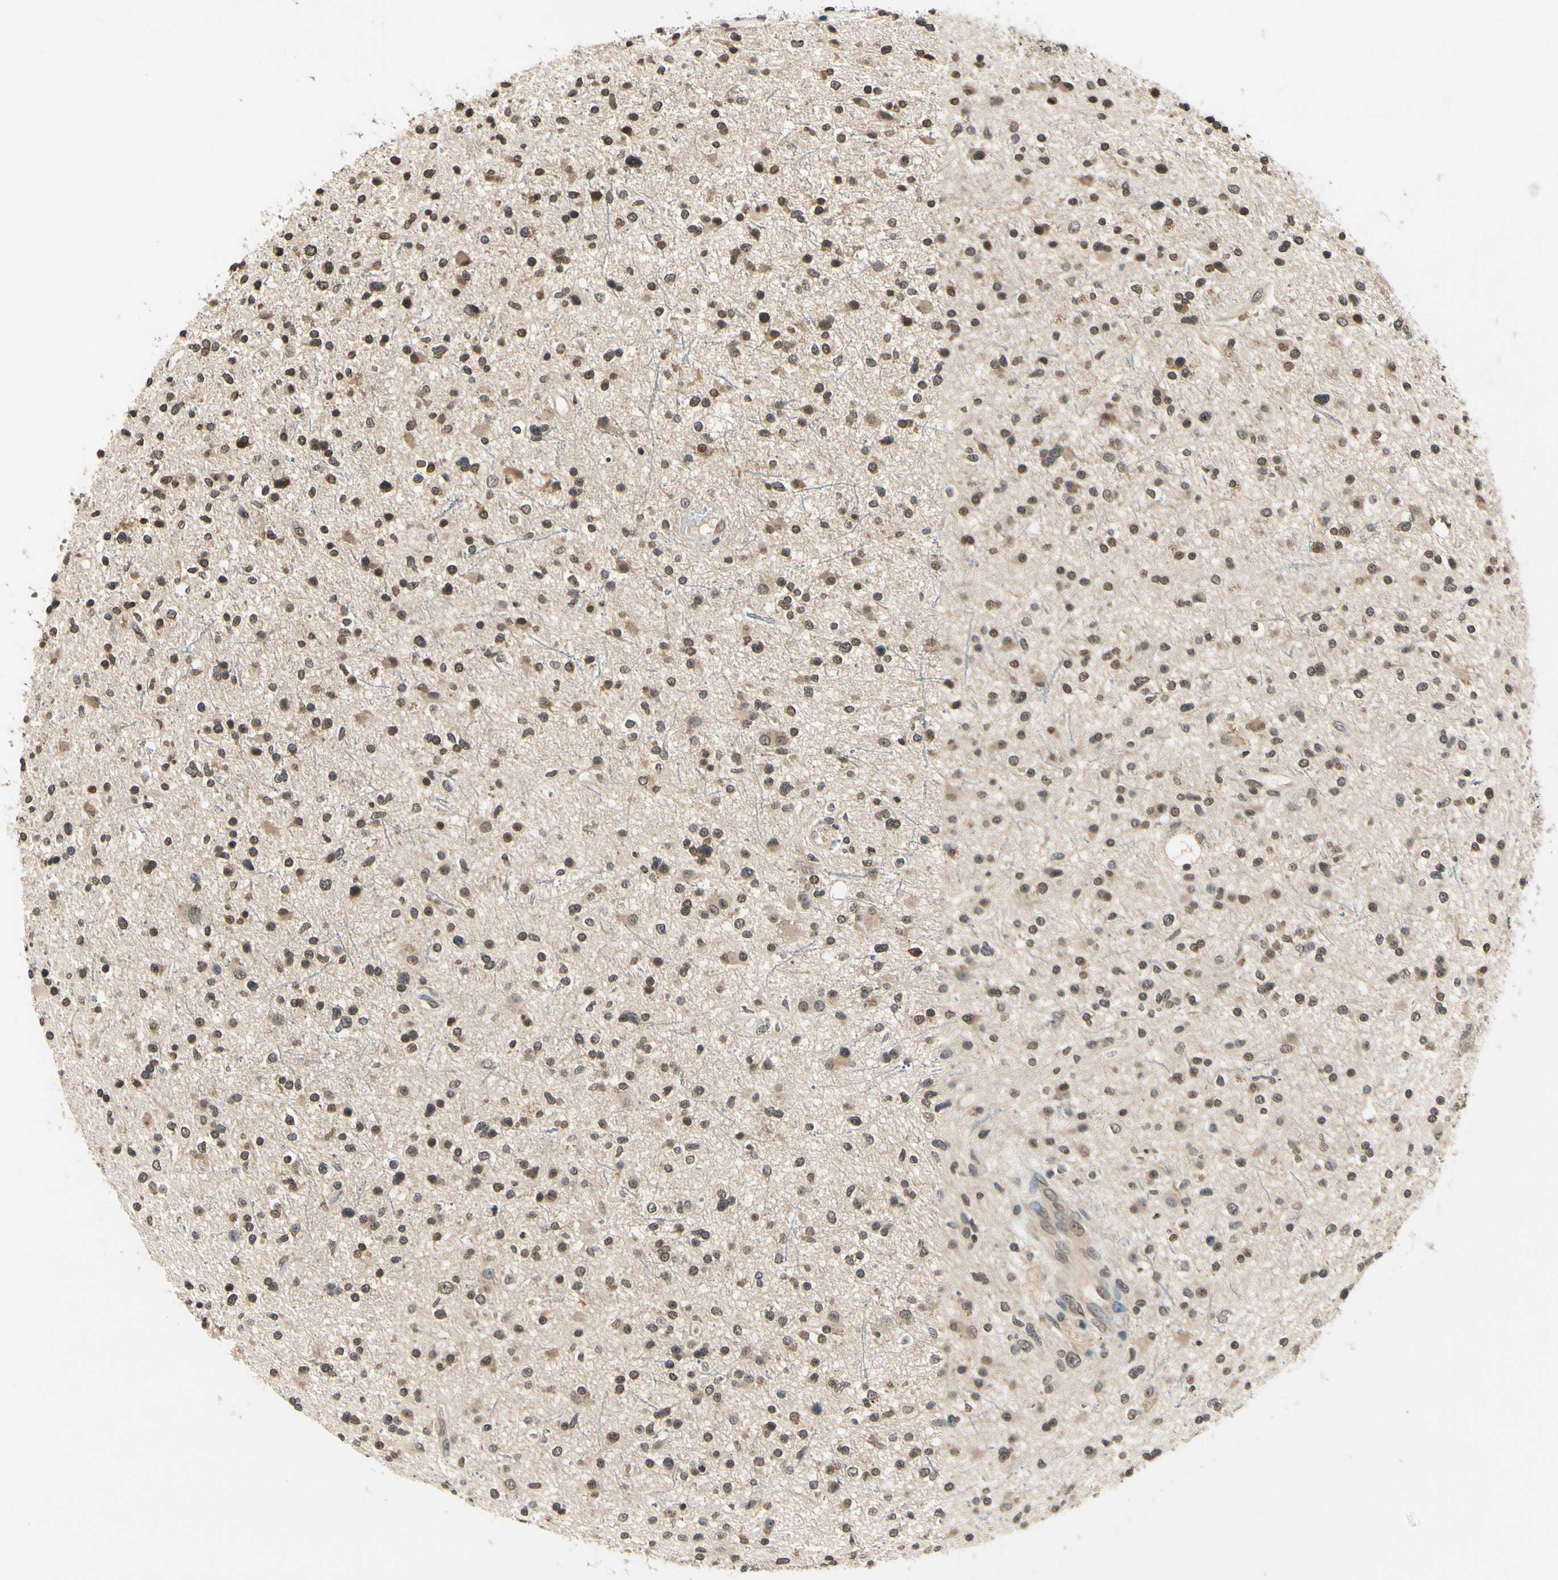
{"staining": {"intensity": "weak", "quantity": ">75%", "location": "cytoplasmic/membranous,nuclear"}, "tissue": "glioma", "cell_type": "Tumor cells", "image_type": "cancer", "snomed": [{"axis": "morphology", "description": "Glioma, malignant, High grade"}, {"axis": "topography", "description": "Brain"}], "caption": "Approximately >75% of tumor cells in human malignant glioma (high-grade) show weak cytoplasmic/membranous and nuclear protein positivity as visualized by brown immunohistochemical staining.", "gene": "GCLC", "patient": {"sex": "male", "age": 33}}